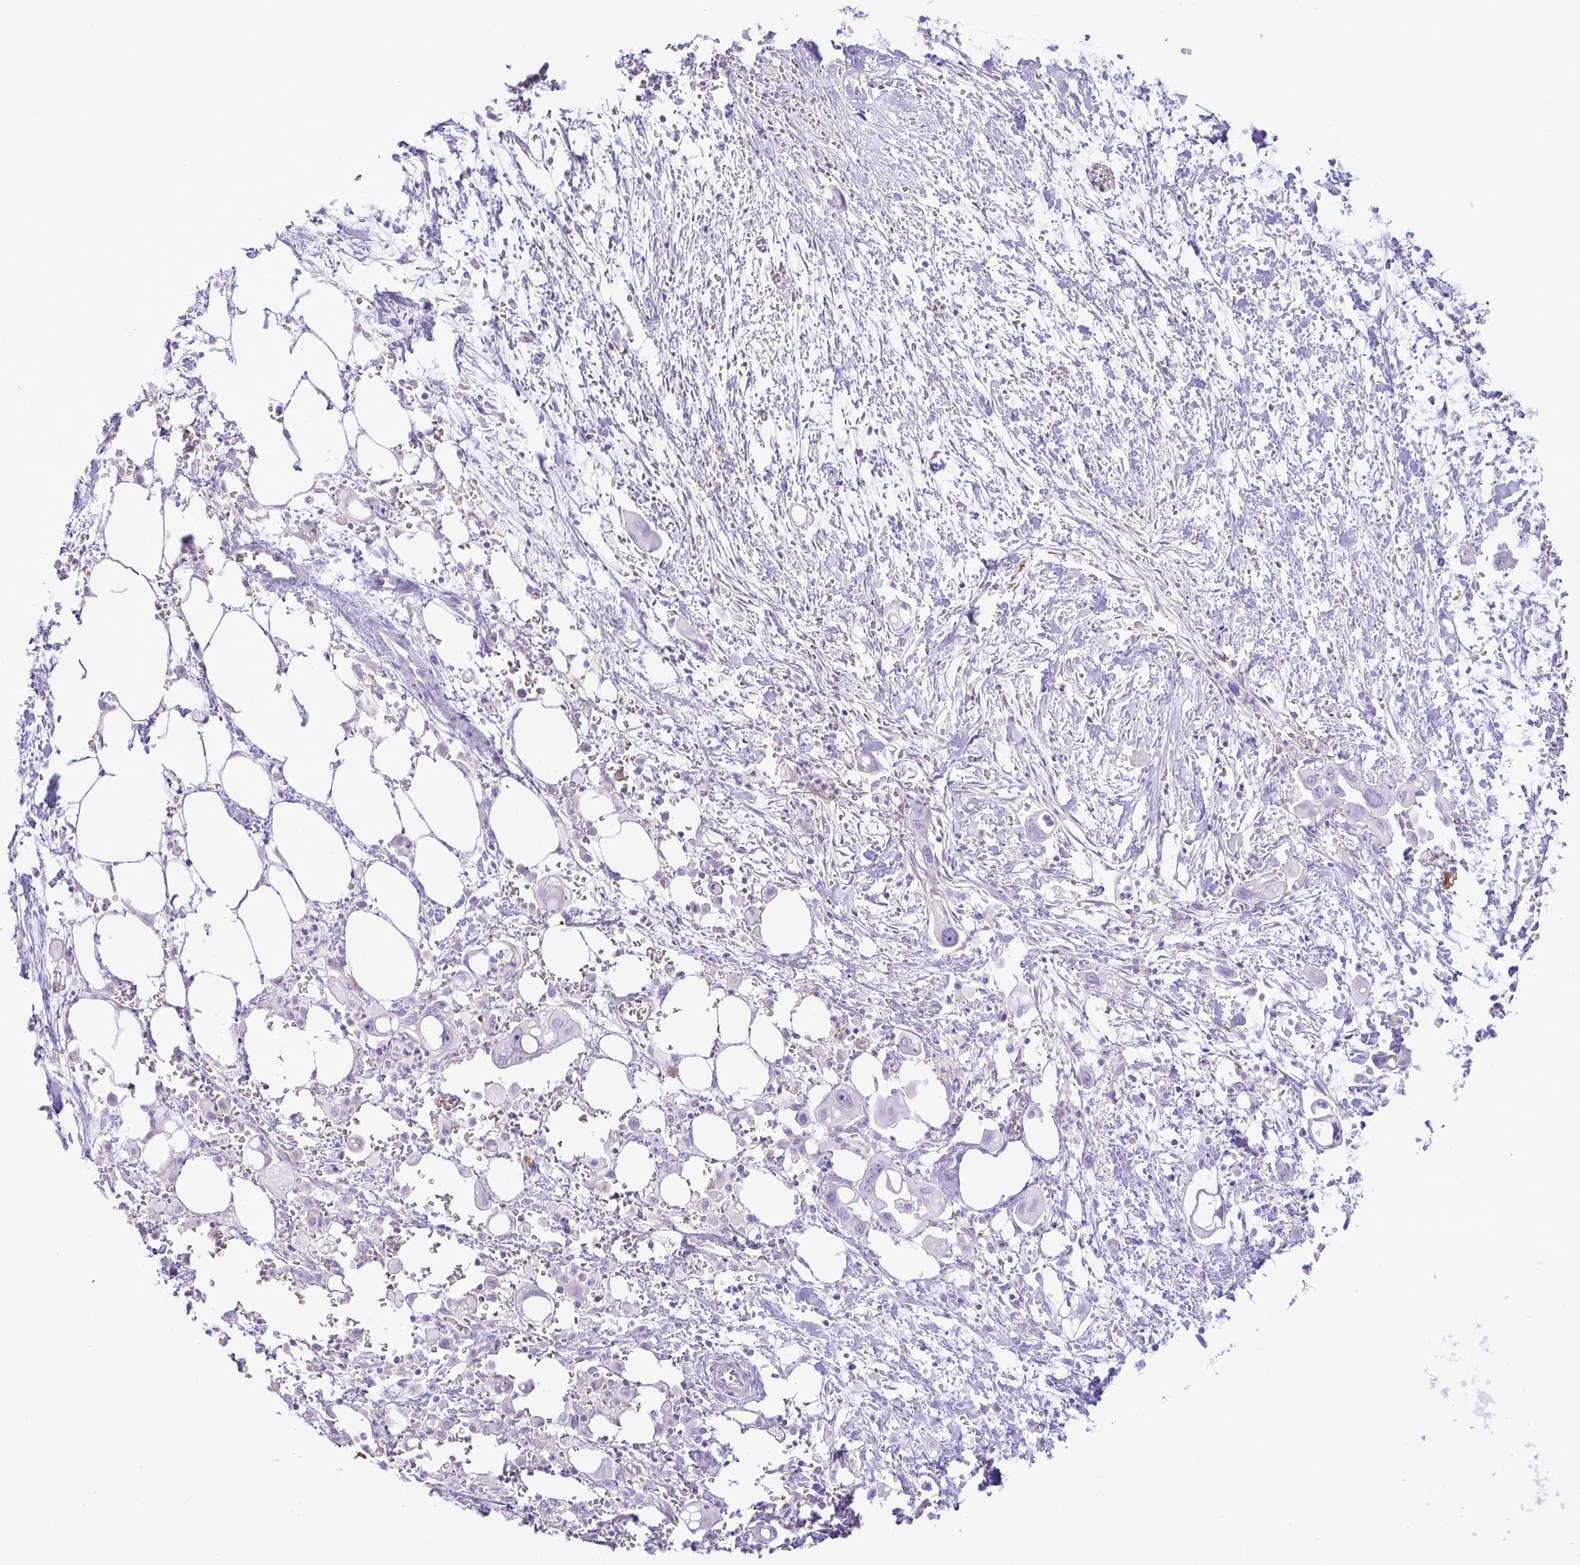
{"staining": {"intensity": "negative", "quantity": "none", "location": "none"}, "tissue": "pancreatic cancer", "cell_type": "Tumor cells", "image_type": "cancer", "snomed": [{"axis": "morphology", "description": "Adenocarcinoma, NOS"}, {"axis": "topography", "description": "Pancreas"}], "caption": "This histopathology image is of adenocarcinoma (pancreatic) stained with immunohistochemistry (IHC) to label a protein in brown with the nuclei are counter-stained blue. There is no positivity in tumor cells.", "gene": "ZNF101", "patient": {"sex": "male", "age": 61}}